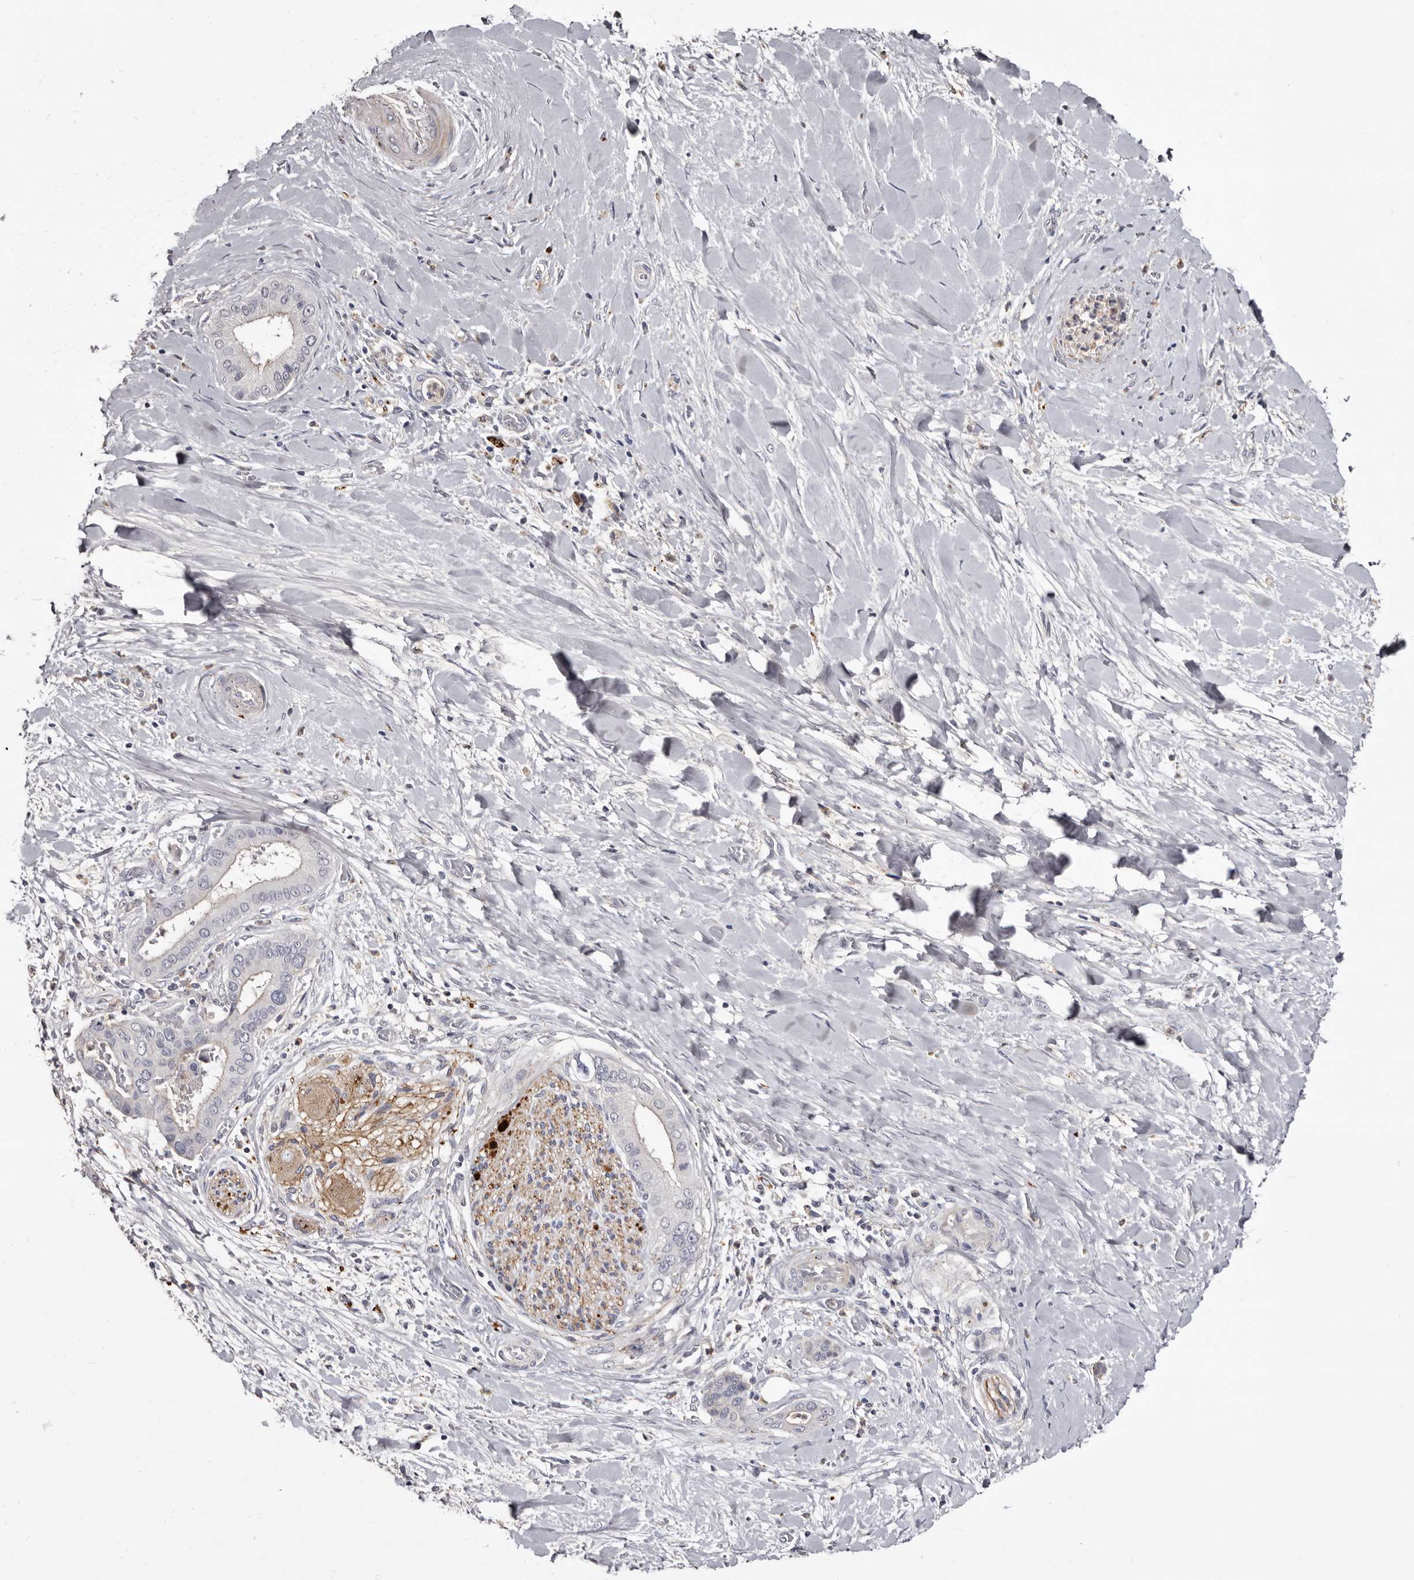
{"staining": {"intensity": "negative", "quantity": "none", "location": "none"}, "tissue": "liver cancer", "cell_type": "Tumor cells", "image_type": "cancer", "snomed": [{"axis": "morphology", "description": "Cholangiocarcinoma"}, {"axis": "topography", "description": "Liver"}], "caption": "Tumor cells show no significant expression in liver cancer.", "gene": "SLC10A4", "patient": {"sex": "female", "age": 54}}